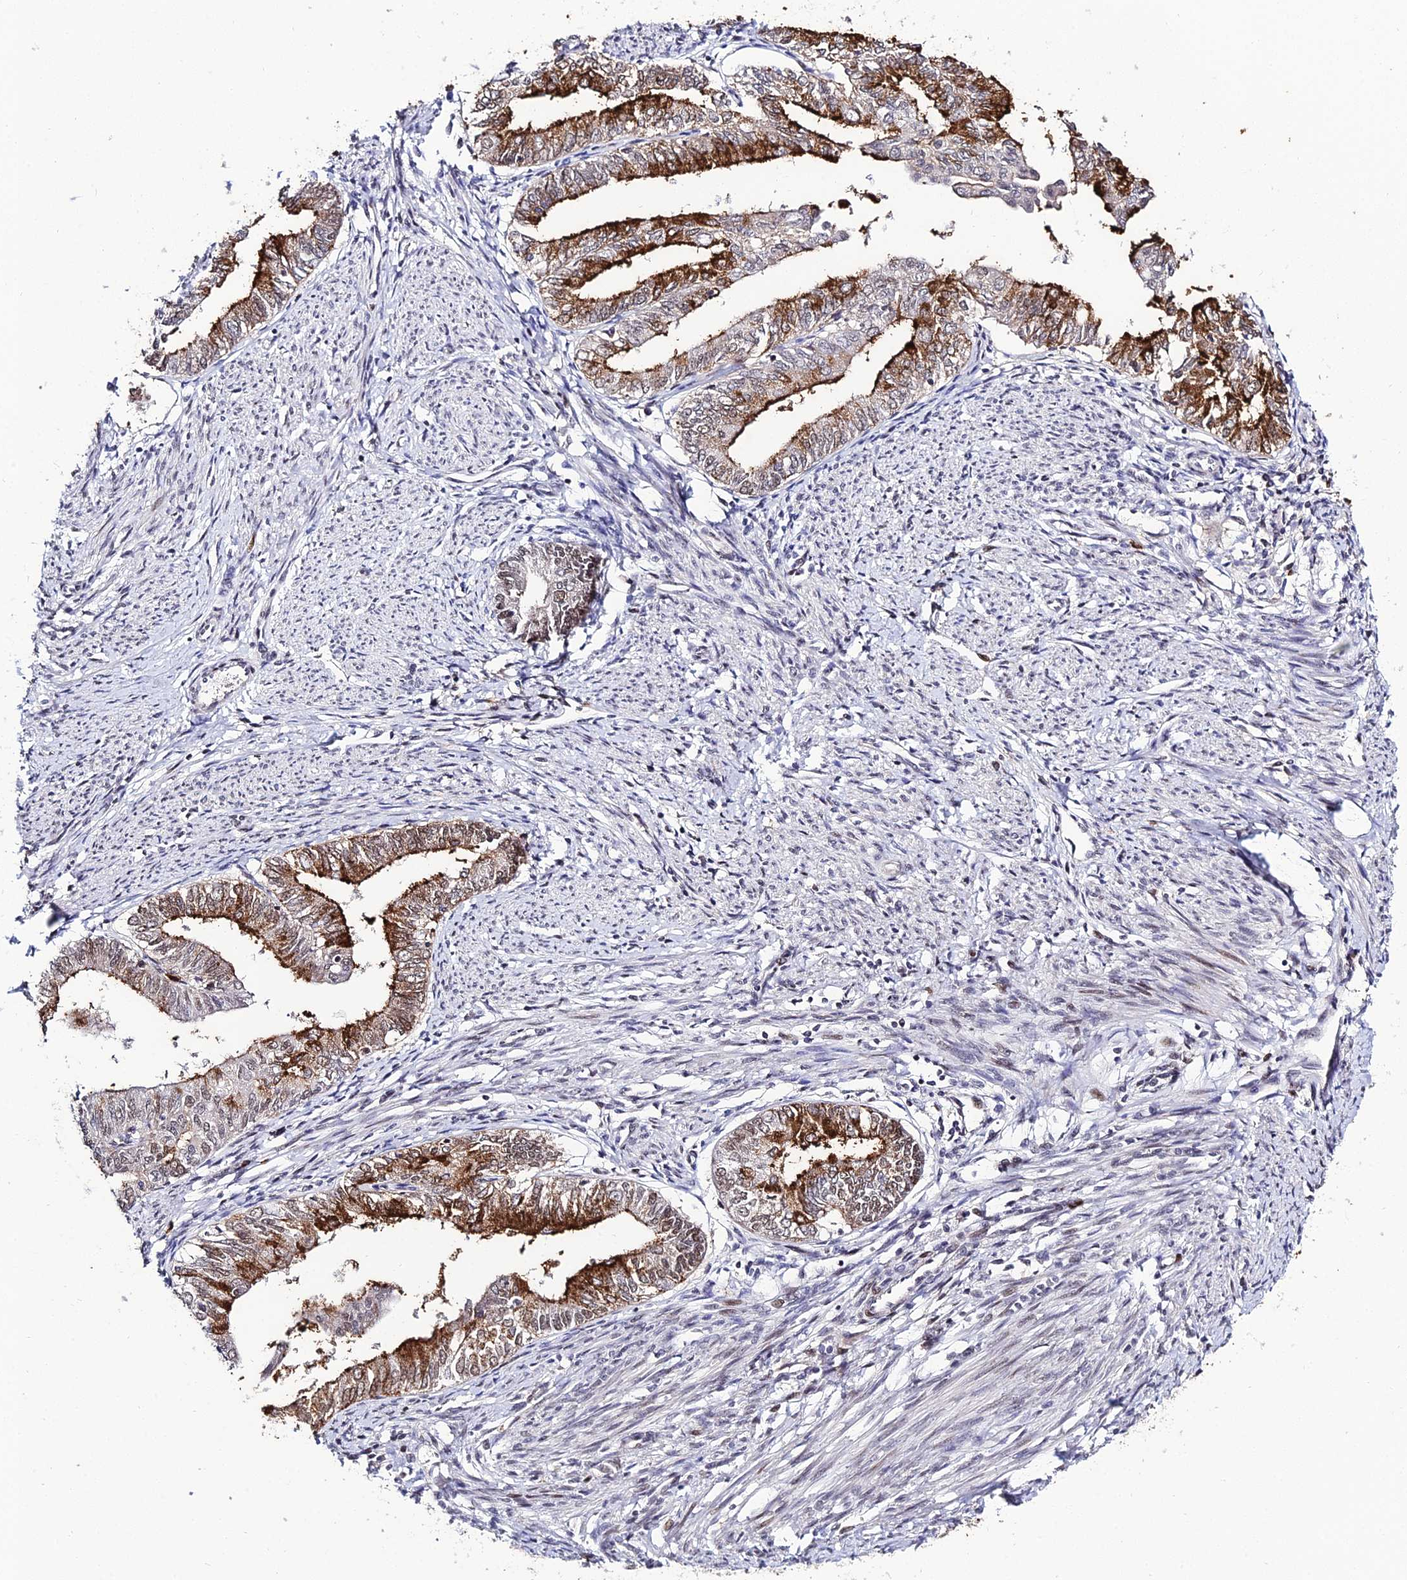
{"staining": {"intensity": "moderate", "quantity": ">75%", "location": "cytoplasmic/membranous,nuclear"}, "tissue": "endometrial cancer", "cell_type": "Tumor cells", "image_type": "cancer", "snomed": [{"axis": "morphology", "description": "Adenocarcinoma, NOS"}, {"axis": "topography", "description": "Endometrium"}], "caption": "Immunohistochemical staining of human adenocarcinoma (endometrial) displays moderate cytoplasmic/membranous and nuclear protein expression in approximately >75% of tumor cells.", "gene": "SYT15", "patient": {"sex": "female", "age": 66}}